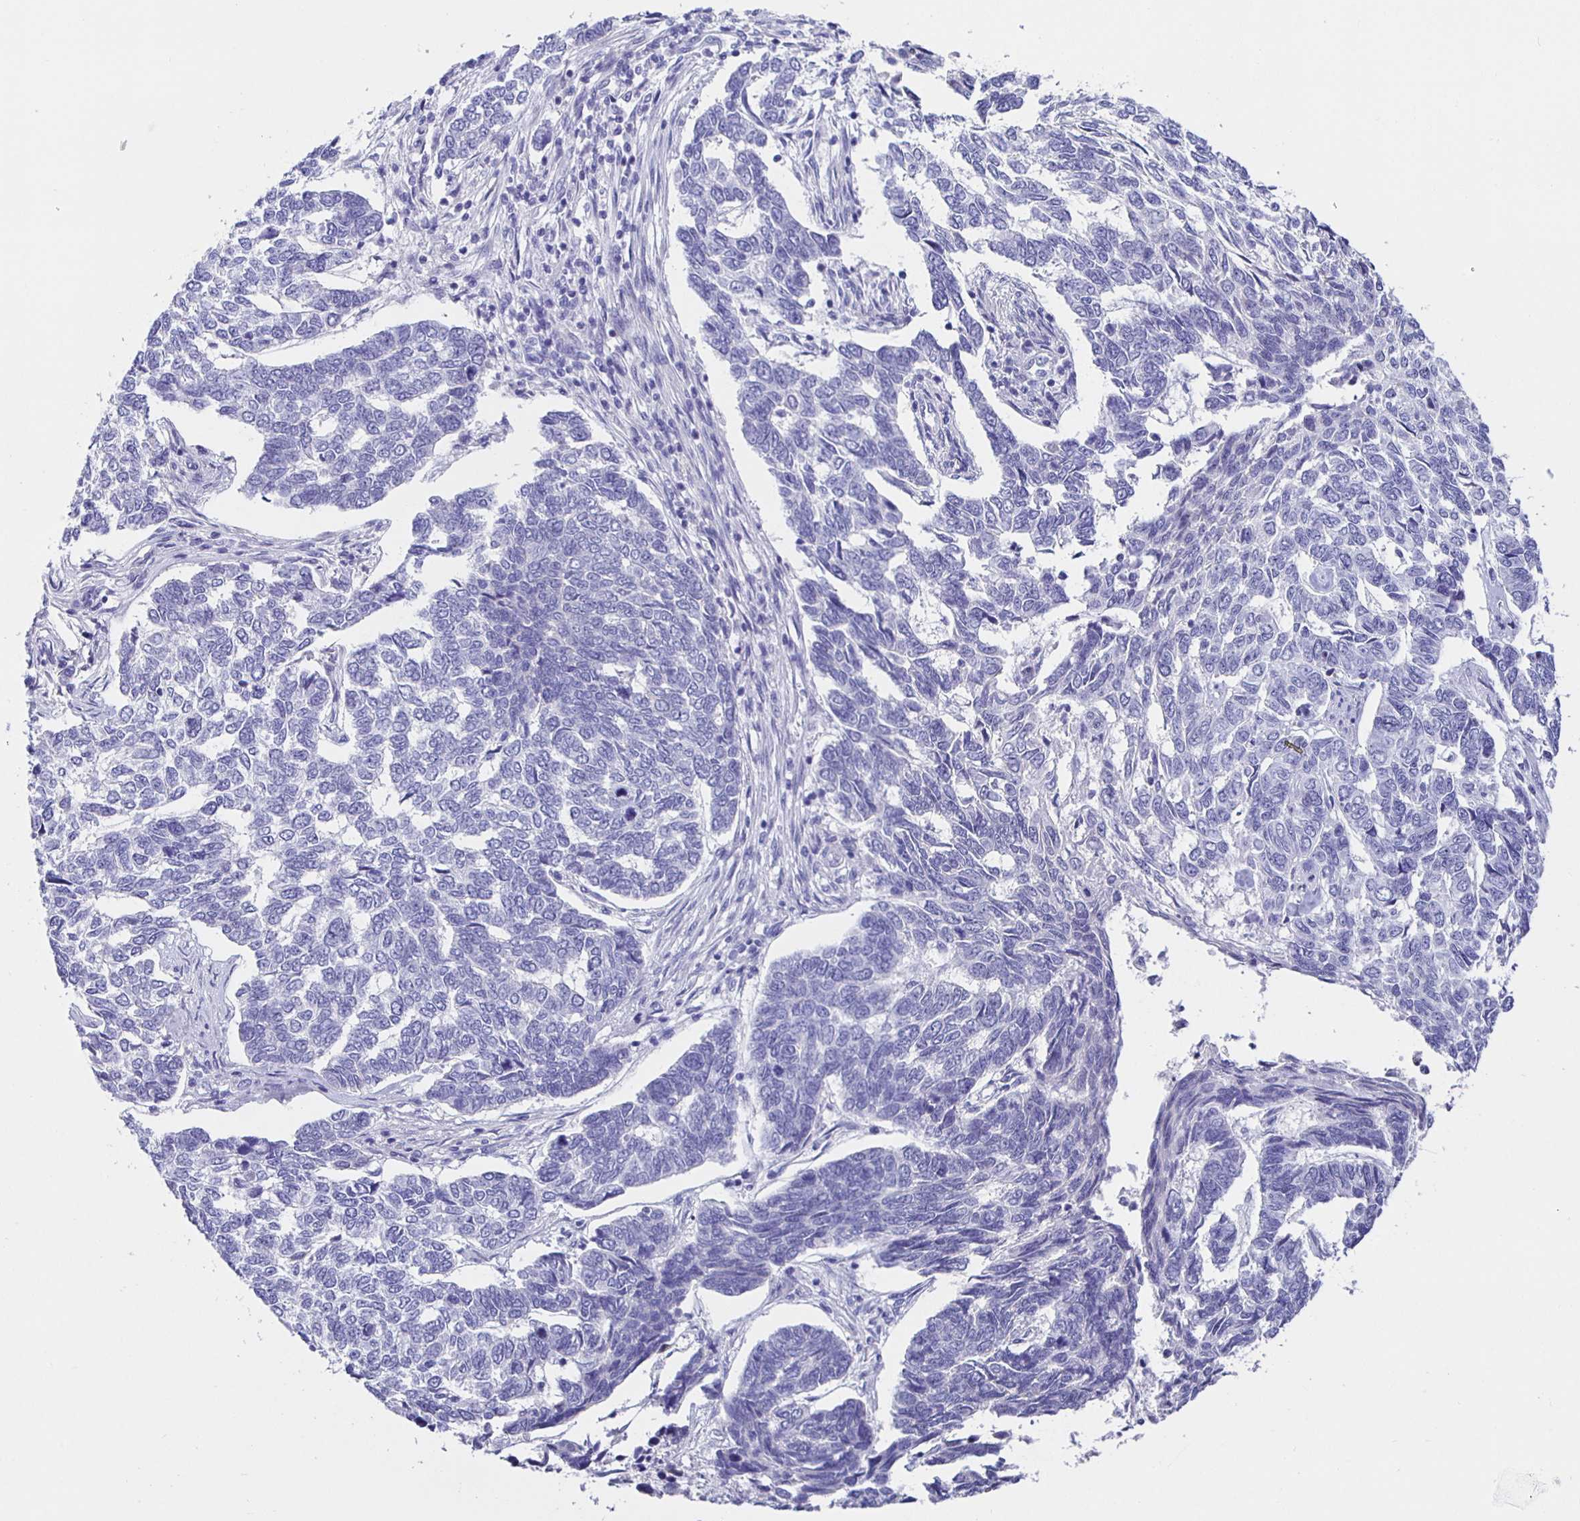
{"staining": {"intensity": "negative", "quantity": "none", "location": "none"}, "tissue": "skin cancer", "cell_type": "Tumor cells", "image_type": "cancer", "snomed": [{"axis": "morphology", "description": "Basal cell carcinoma"}, {"axis": "topography", "description": "Skin"}], "caption": "This is an IHC photomicrograph of skin cancer (basal cell carcinoma). There is no staining in tumor cells.", "gene": "HSPA4L", "patient": {"sex": "female", "age": 65}}